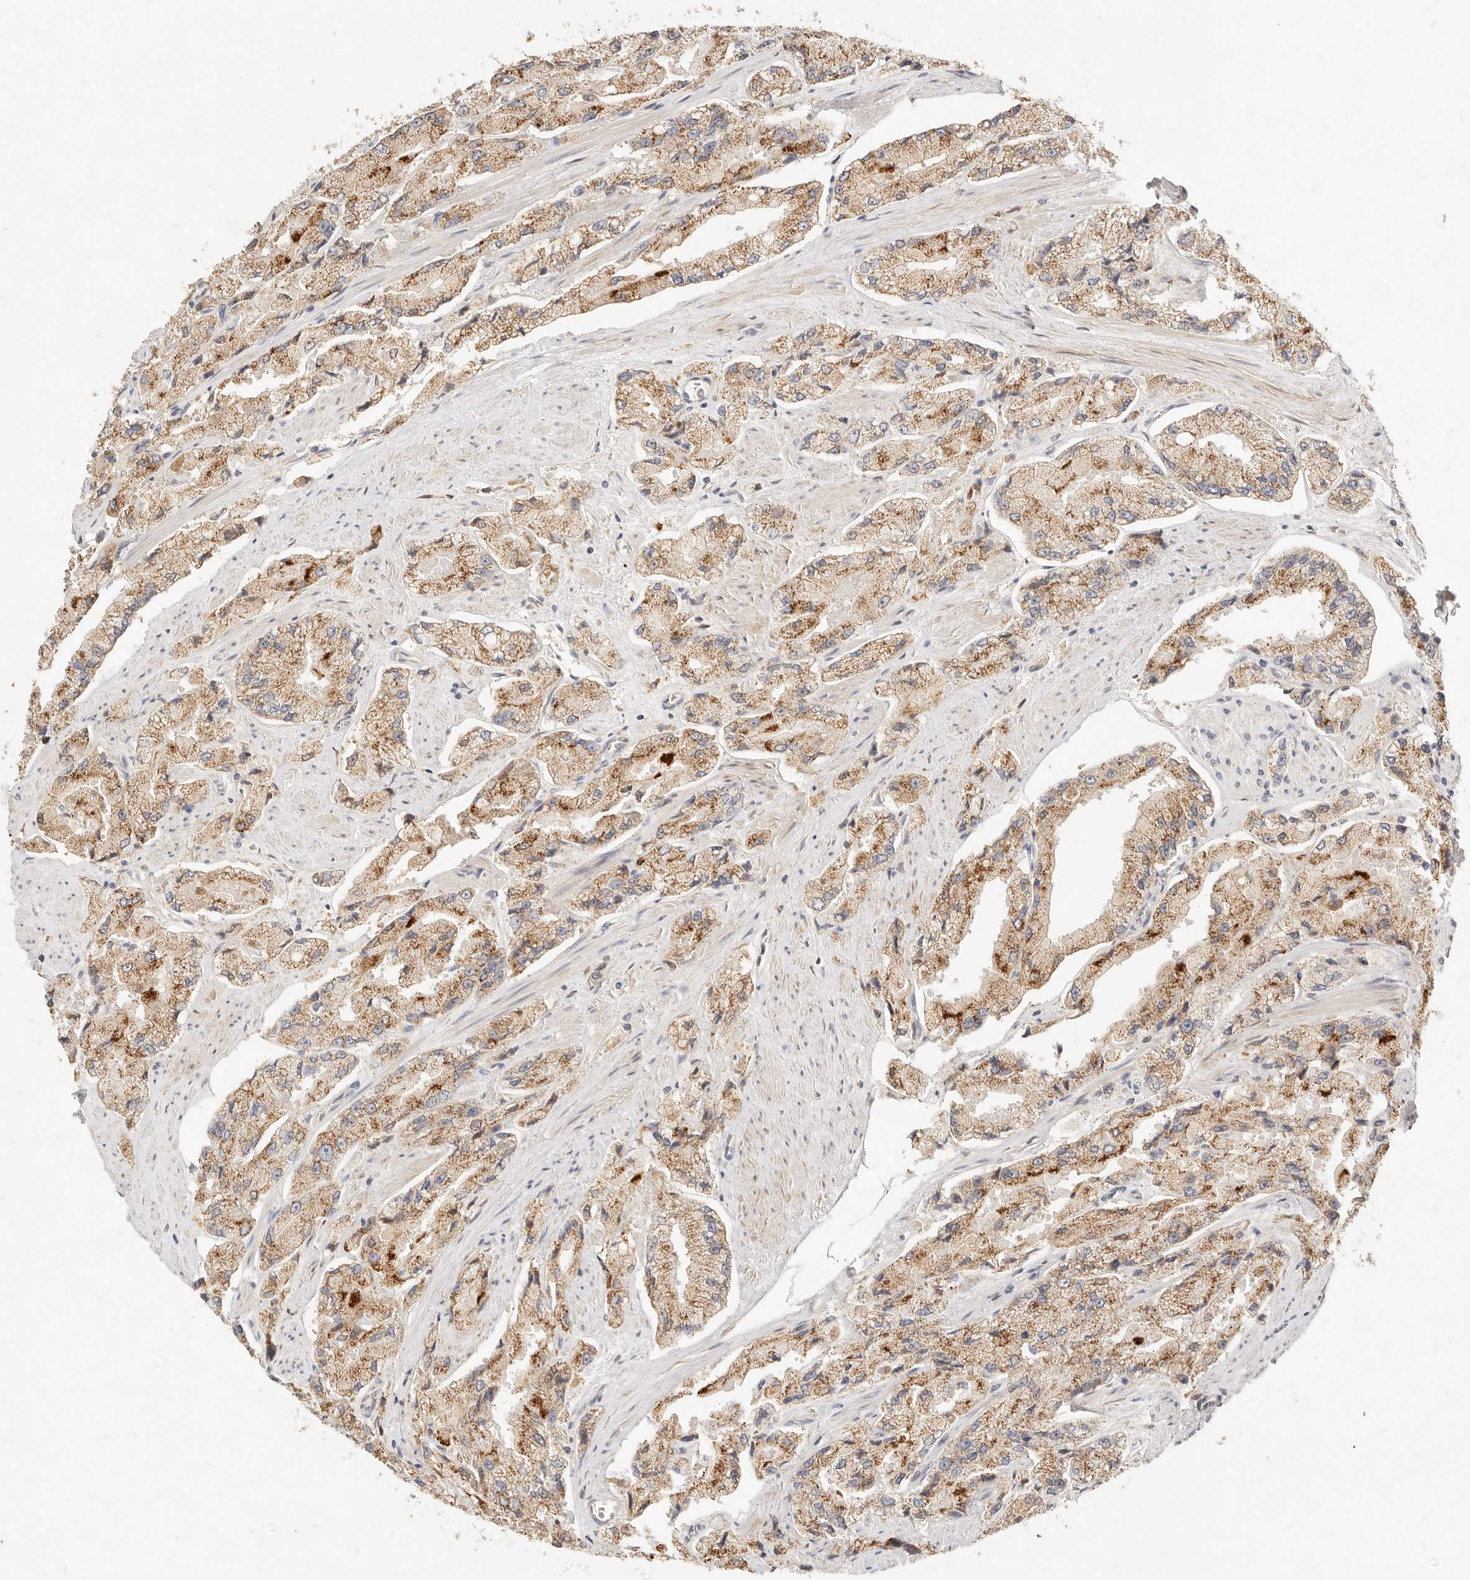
{"staining": {"intensity": "moderate", "quantity": ">75%", "location": "cytoplasmic/membranous"}, "tissue": "prostate cancer", "cell_type": "Tumor cells", "image_type": "cancer", "snomed": [{"axis": "morphology", "description": "Adenocarcinoma, High grade"}, {"axis": "topography", "description": "Prostate"}], "caption": "About >75% of tumor cells in human prostate high-grade adenocarcinoma demonstrate moderate cytoplasmic/membranous protein positivity as visualized by brown immunohistochemical staining.", "gene": "ACOX1", "patient": {"sex": "male", "age": 58}}